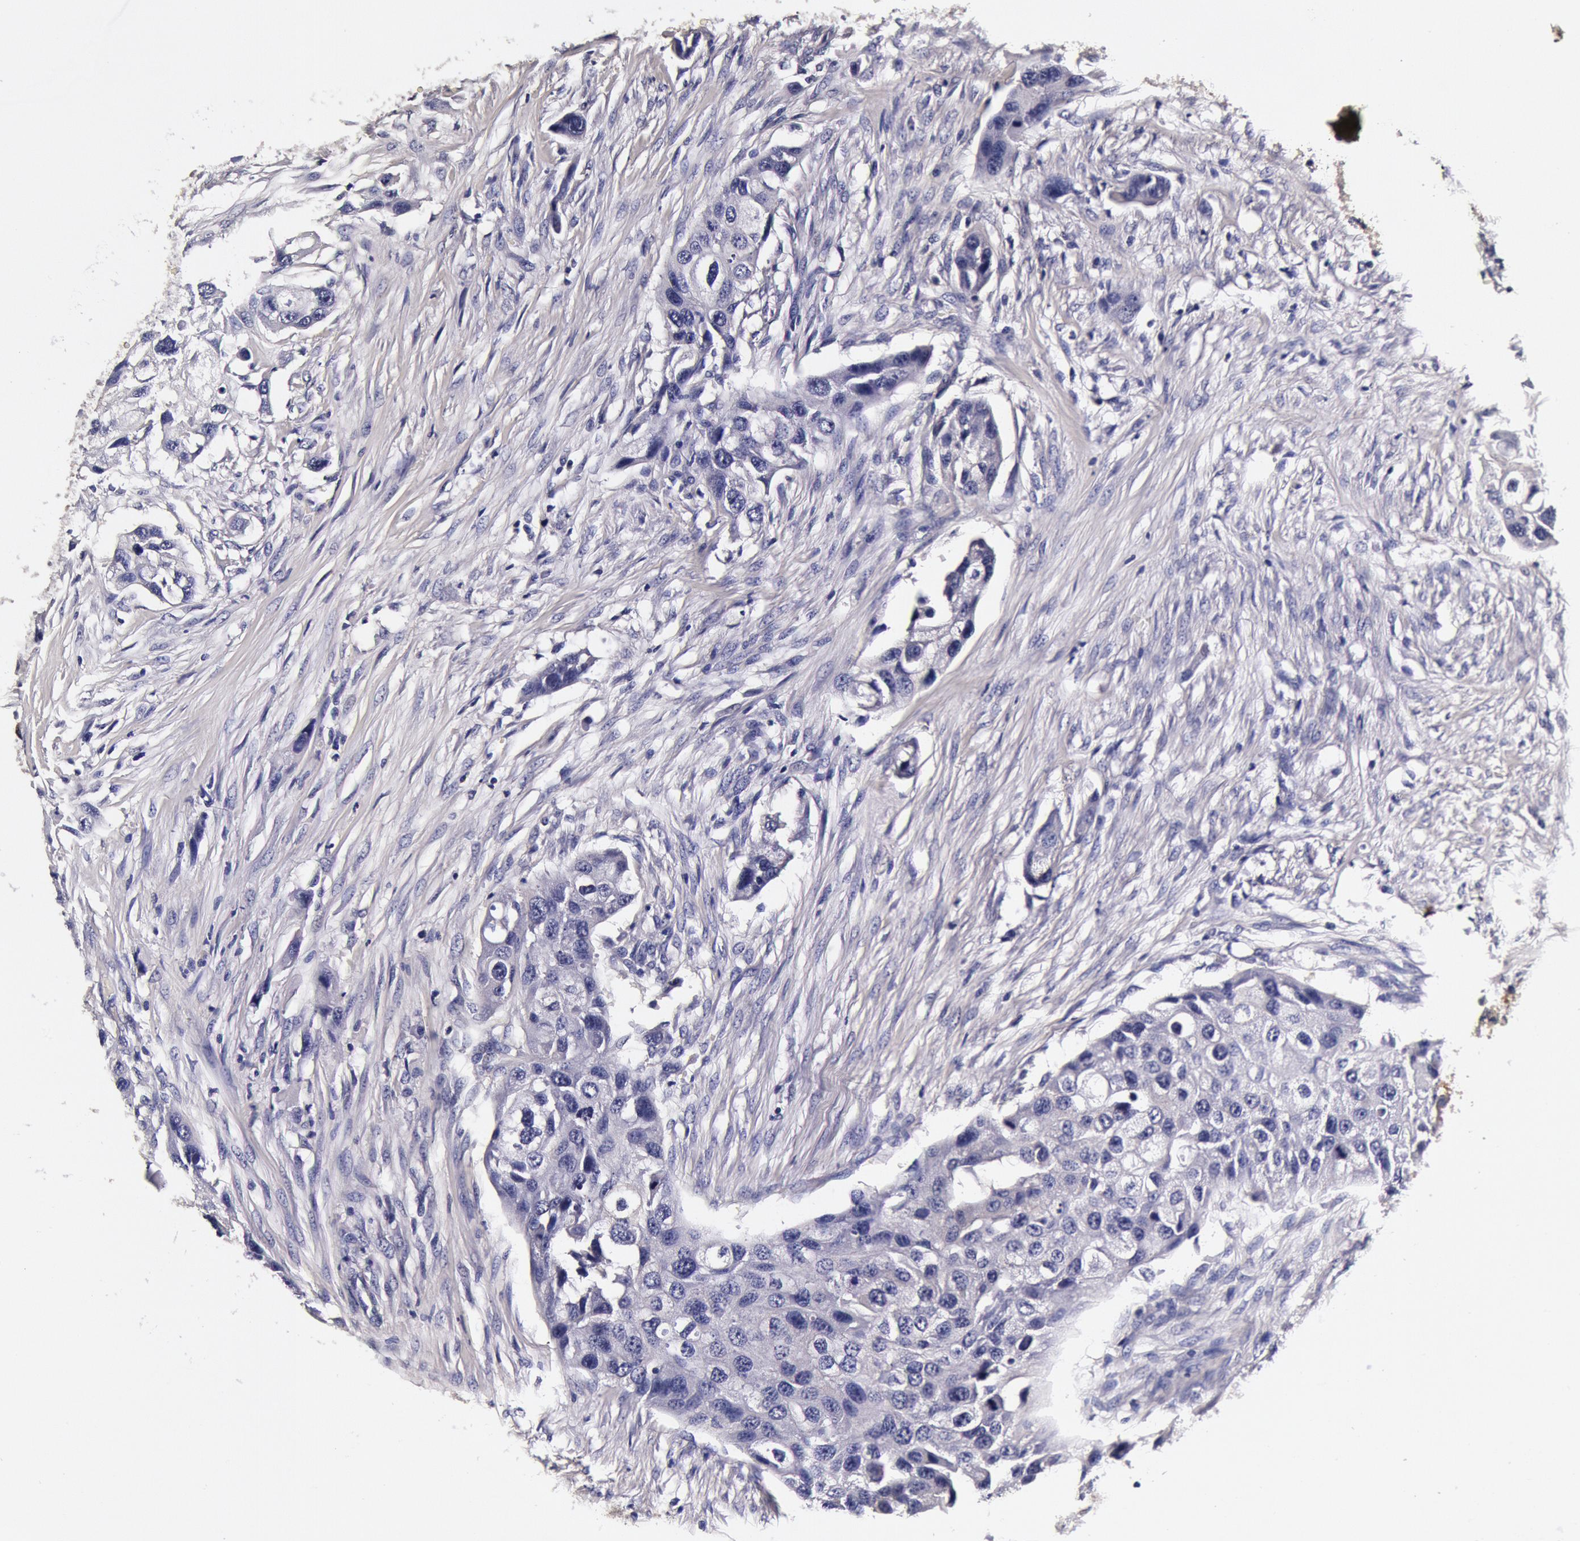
{"staining": {"intensity": "negative", "quantity": "none", "location": "none"}, "tissue": "urothelial cancer", "cell_type": "Tumor cells", "image_type": "cancer", "snomed": [{"axis": "morphology", "description": "Urothelial carcinoma, High grade"}, {"axis": "topography", "description": "Urinary bladder"}], "caption": "Immunohistochemistry (IHC) image of neoplastic tissue: human urothelial cancer stained with DAB reveals no significant protein expression in tumor cells.", "gene": "CCDC22", "patient": {"sex": "male", "age": 55}}